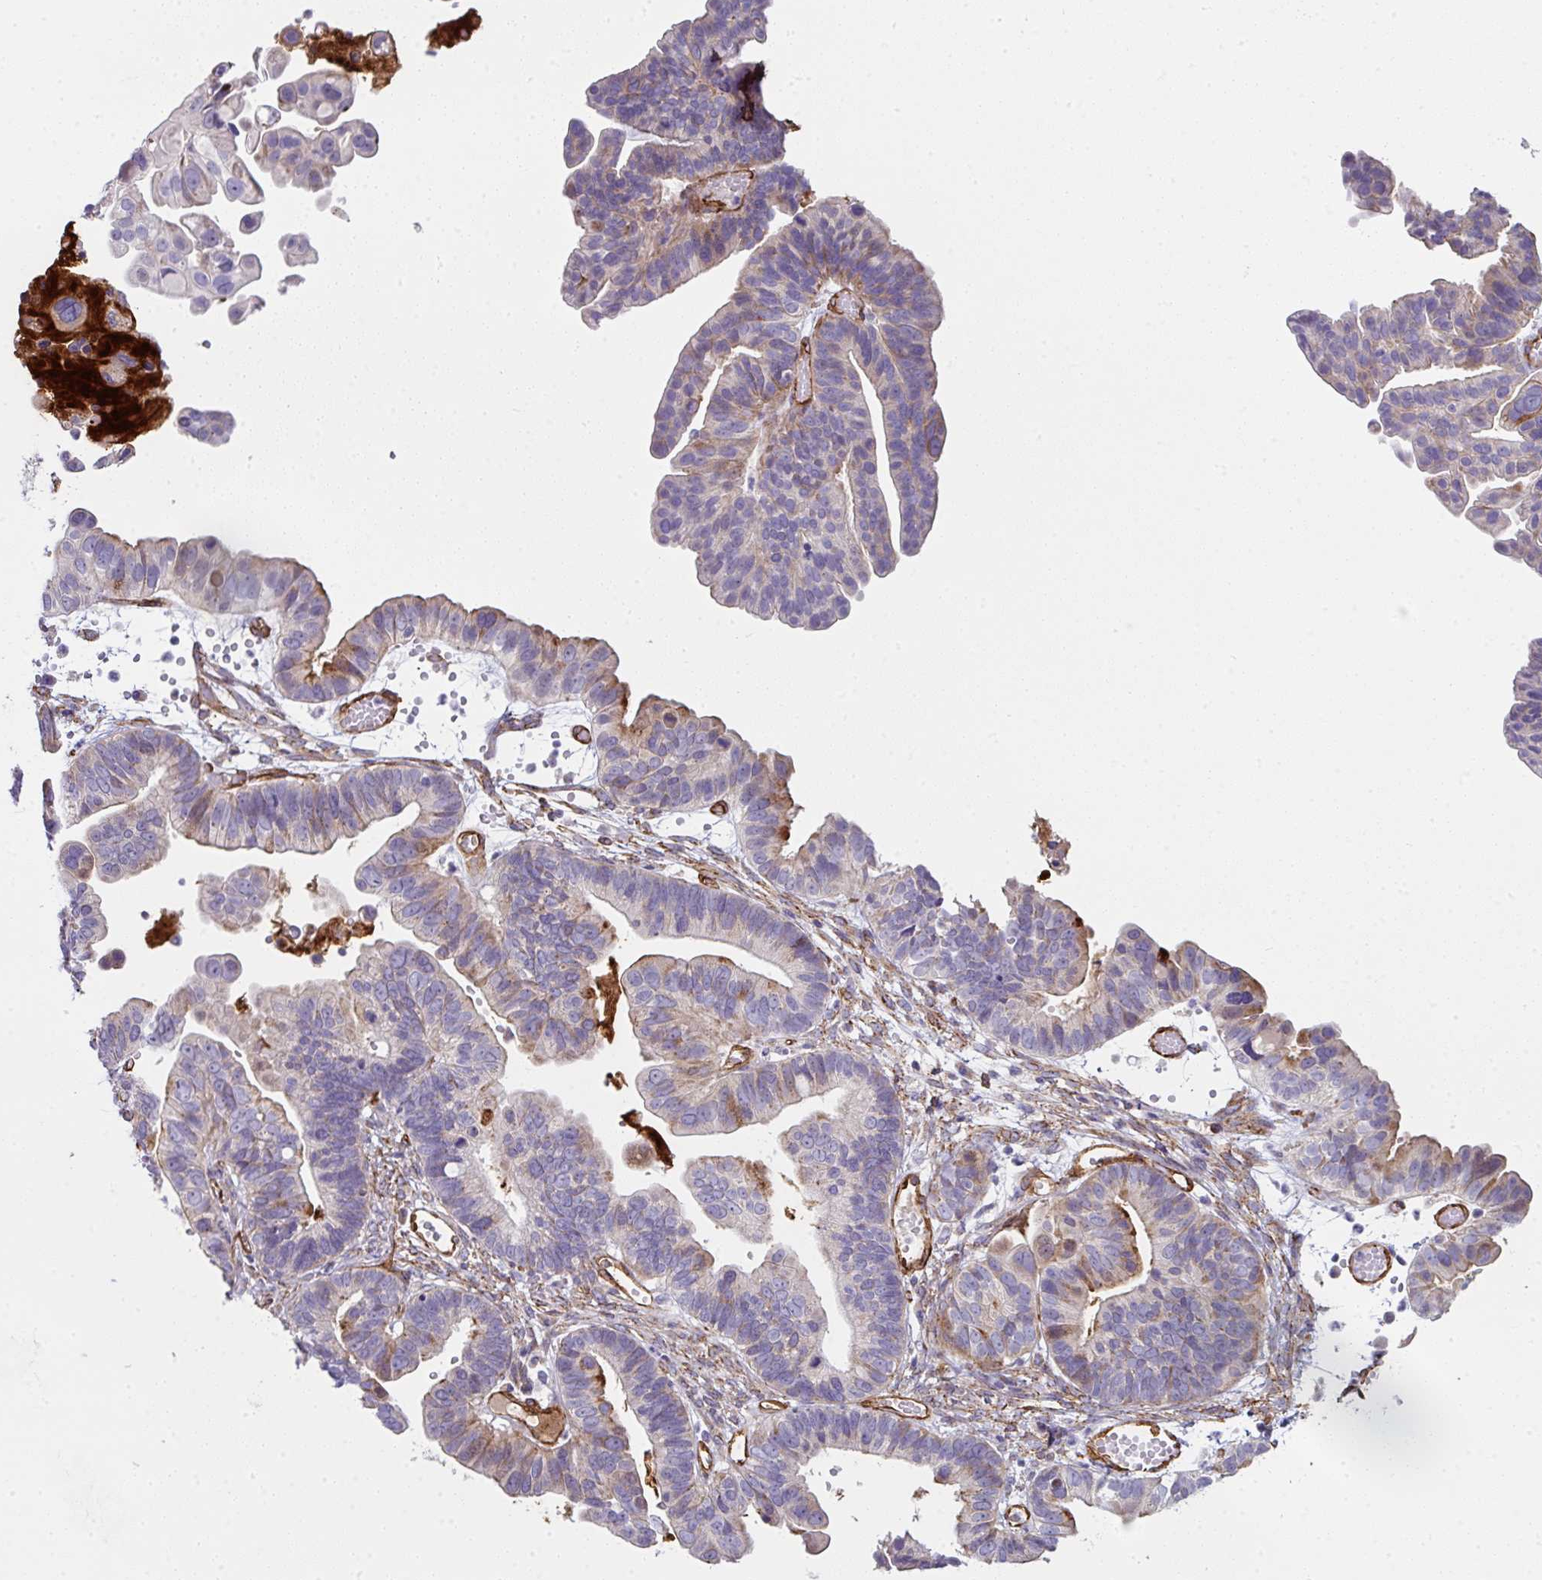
{"staining": {"intensity": "weak", "quantity": "25%-75%", "location": "cytoplasmic/membranous"}, "tissue": "ovarian cancer", "cell_type": "Tumor cells", "image_type": "cancer", "snomed": [{"axis": "morphology", "description": "Cystadenocarcinoma, serous, NOS"}, {"axis": "topography", "description": "Ovary"}], "caption": "DAB (3,3'-diaminobenzidine) immunohistochemical staining of human ovarian serous cystadenocarcinoma shows weak cytoplasmic/membranous protein expression in approximately 25%-75% of tumor cells.", "gene": "ANKUB1", "patient": {"sex": "female", "age": 56}}